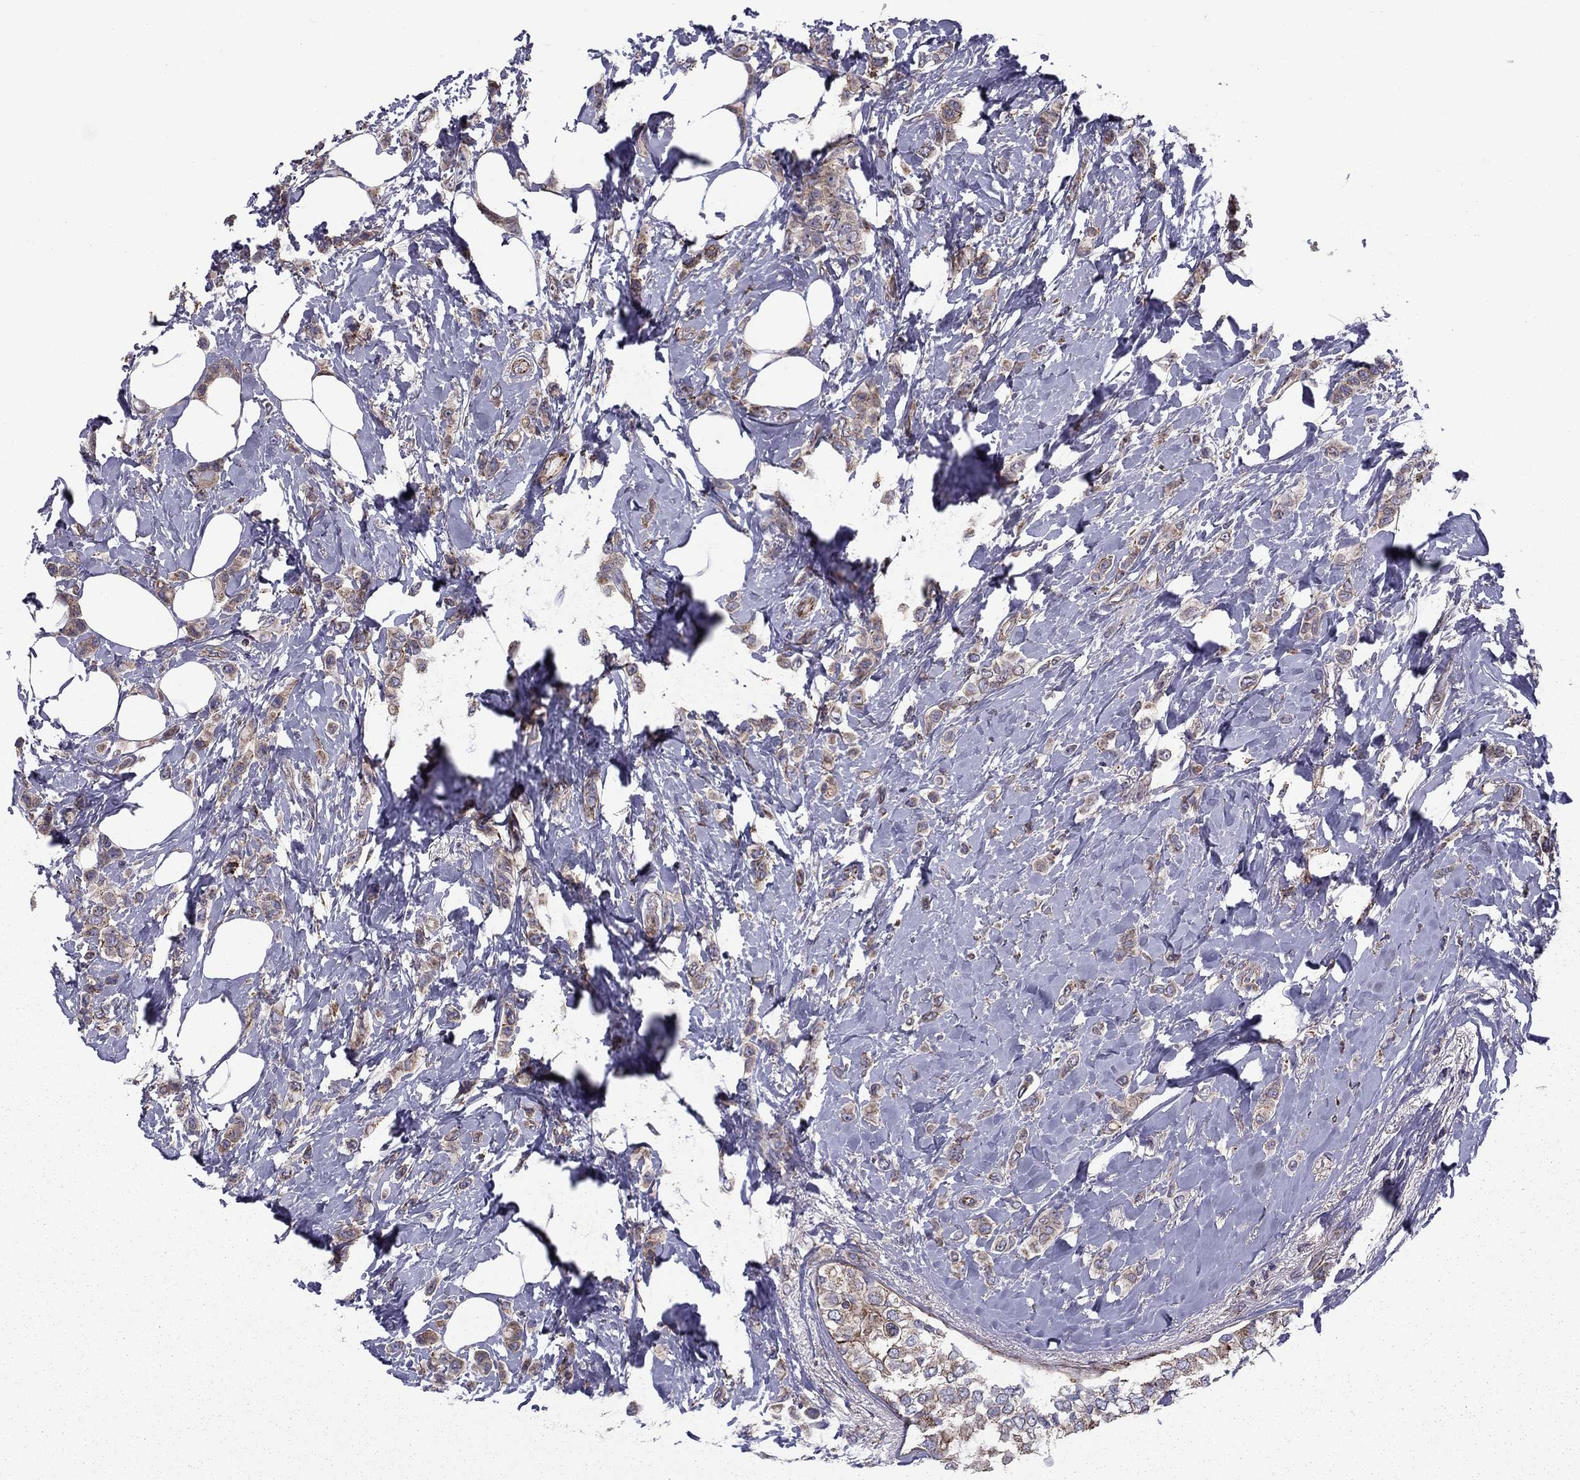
{"staining": {"intensity": "moderate", "quantity": "<25%", "location": "cytoplasmic/membranous"}, "tissue": "breast cancer", "cell_type": "Tumor cells", "image_type": "cancer", "snomed": [{"axis": "morphology", "description": "Lobular carcinoma"}, {"axis": "topography", "description": "Breast"}], "caption": "High-magnification brightfield microscopy of breast cancer (lobular carcinoma) stained with DAB (3,3'-diaminobenzidine) (brown) and counterstained with hematoxylin (blue). tumor cells exhibit moderate cytoplasmic/membranous staining is present in about<25% of cells. The staining was performed using DAB (3,3'-diaminobenzidine) to visualize the protein expression in brown, while the nuclei were stained in blue with hematoxylin (Magnification: 20x).", "gene": "ALG6", "patient": {"sex": "female", "age": 66}}